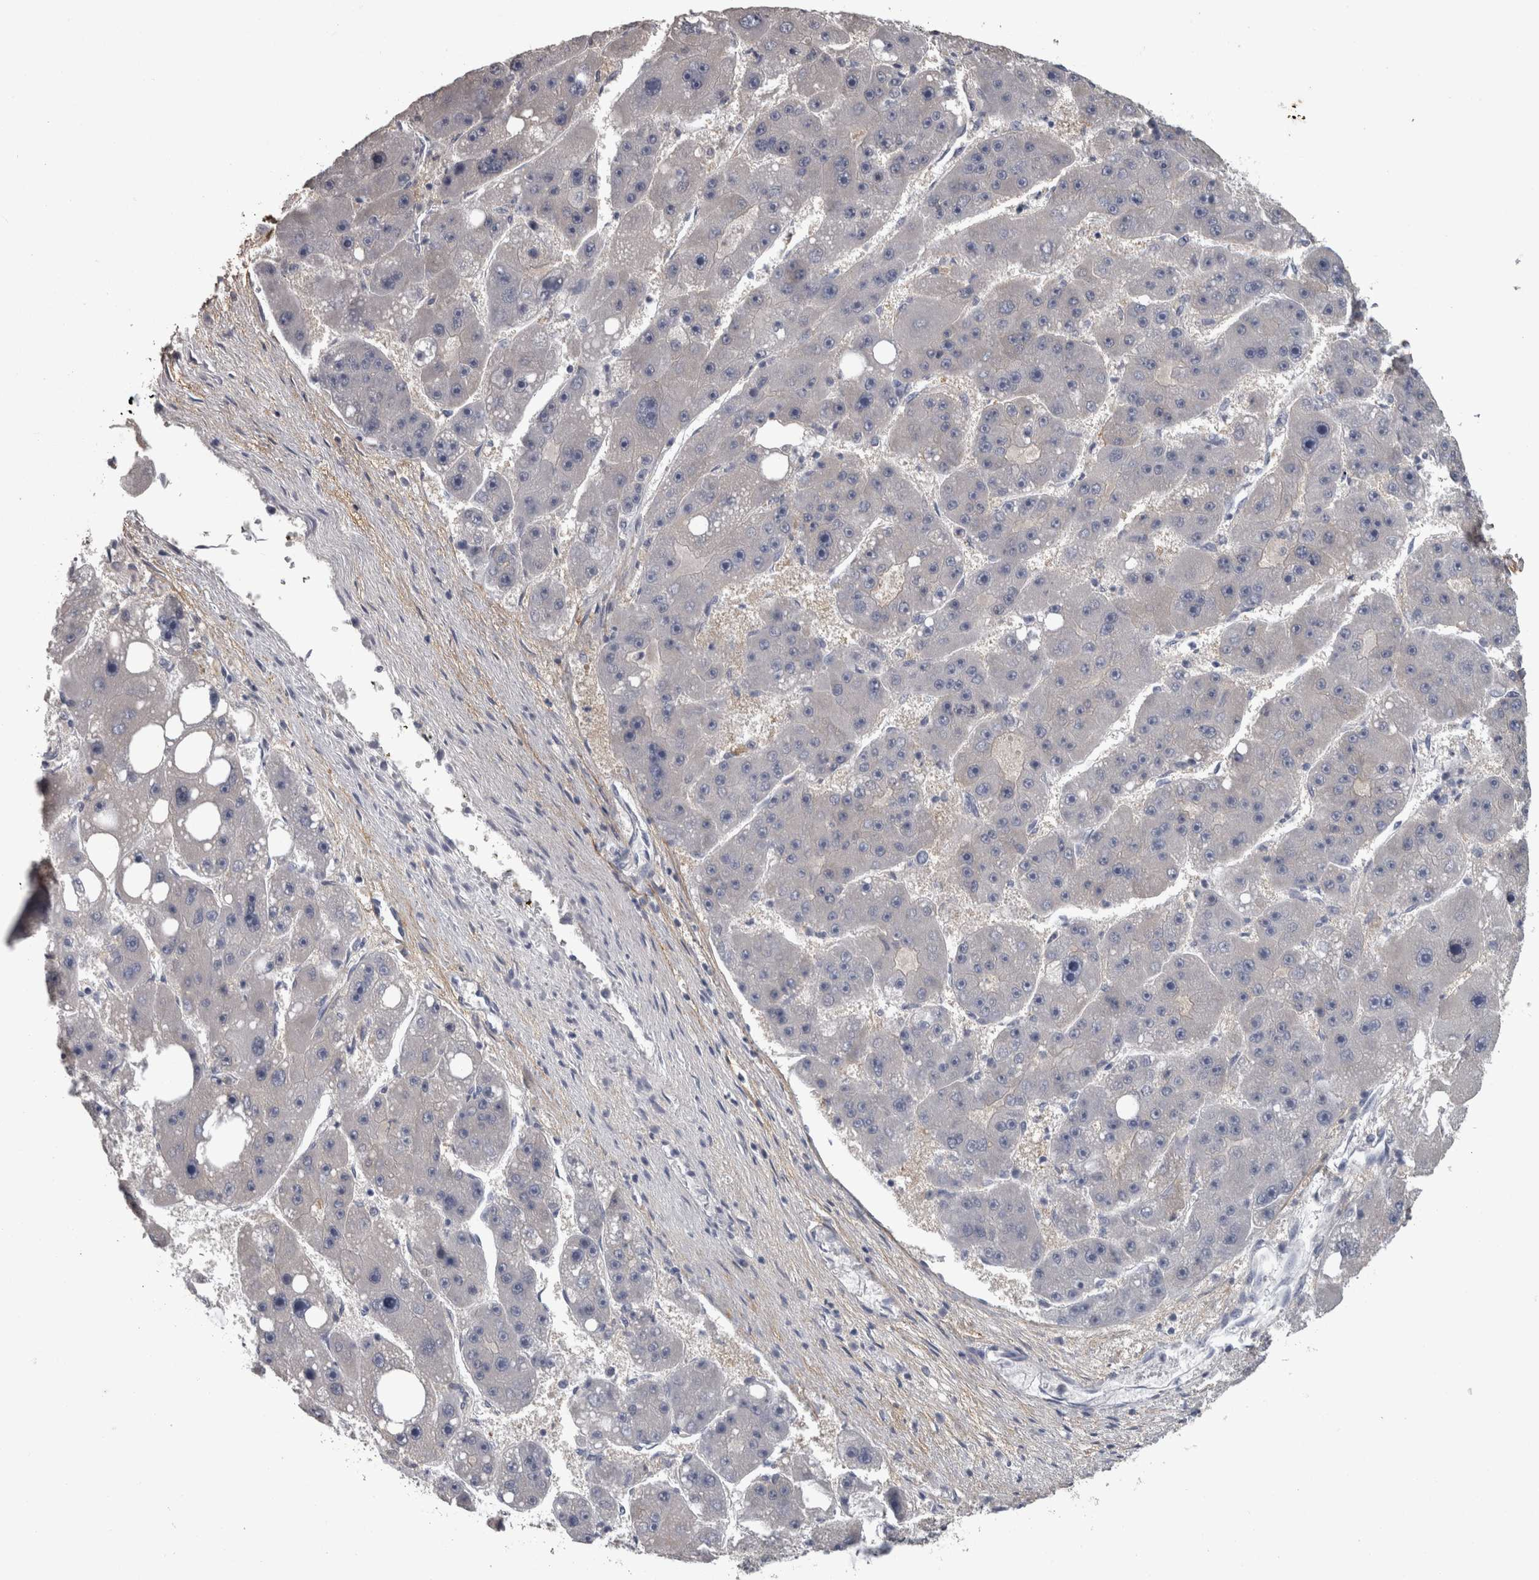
{"staining": {"intensity": "negative", "quantity": "none", "location": "none"}, "tissue": "liver cancer", "cell_type": "Tumor cells", "image_type": "cancer", "snomed": [{"axis": "morphology", "description": "Carcinoma, Hepatocellular, NOS"}, {"axis": "topography", "description": "Liver"}], "caption": "DAB immunohistochemical staining of liver cancer (hepatocellular carcinoma) exhibits no significant positivity in tumor cells.", "gene": "EFEMP2", "patient": {"sex": "female", "age": 61}}